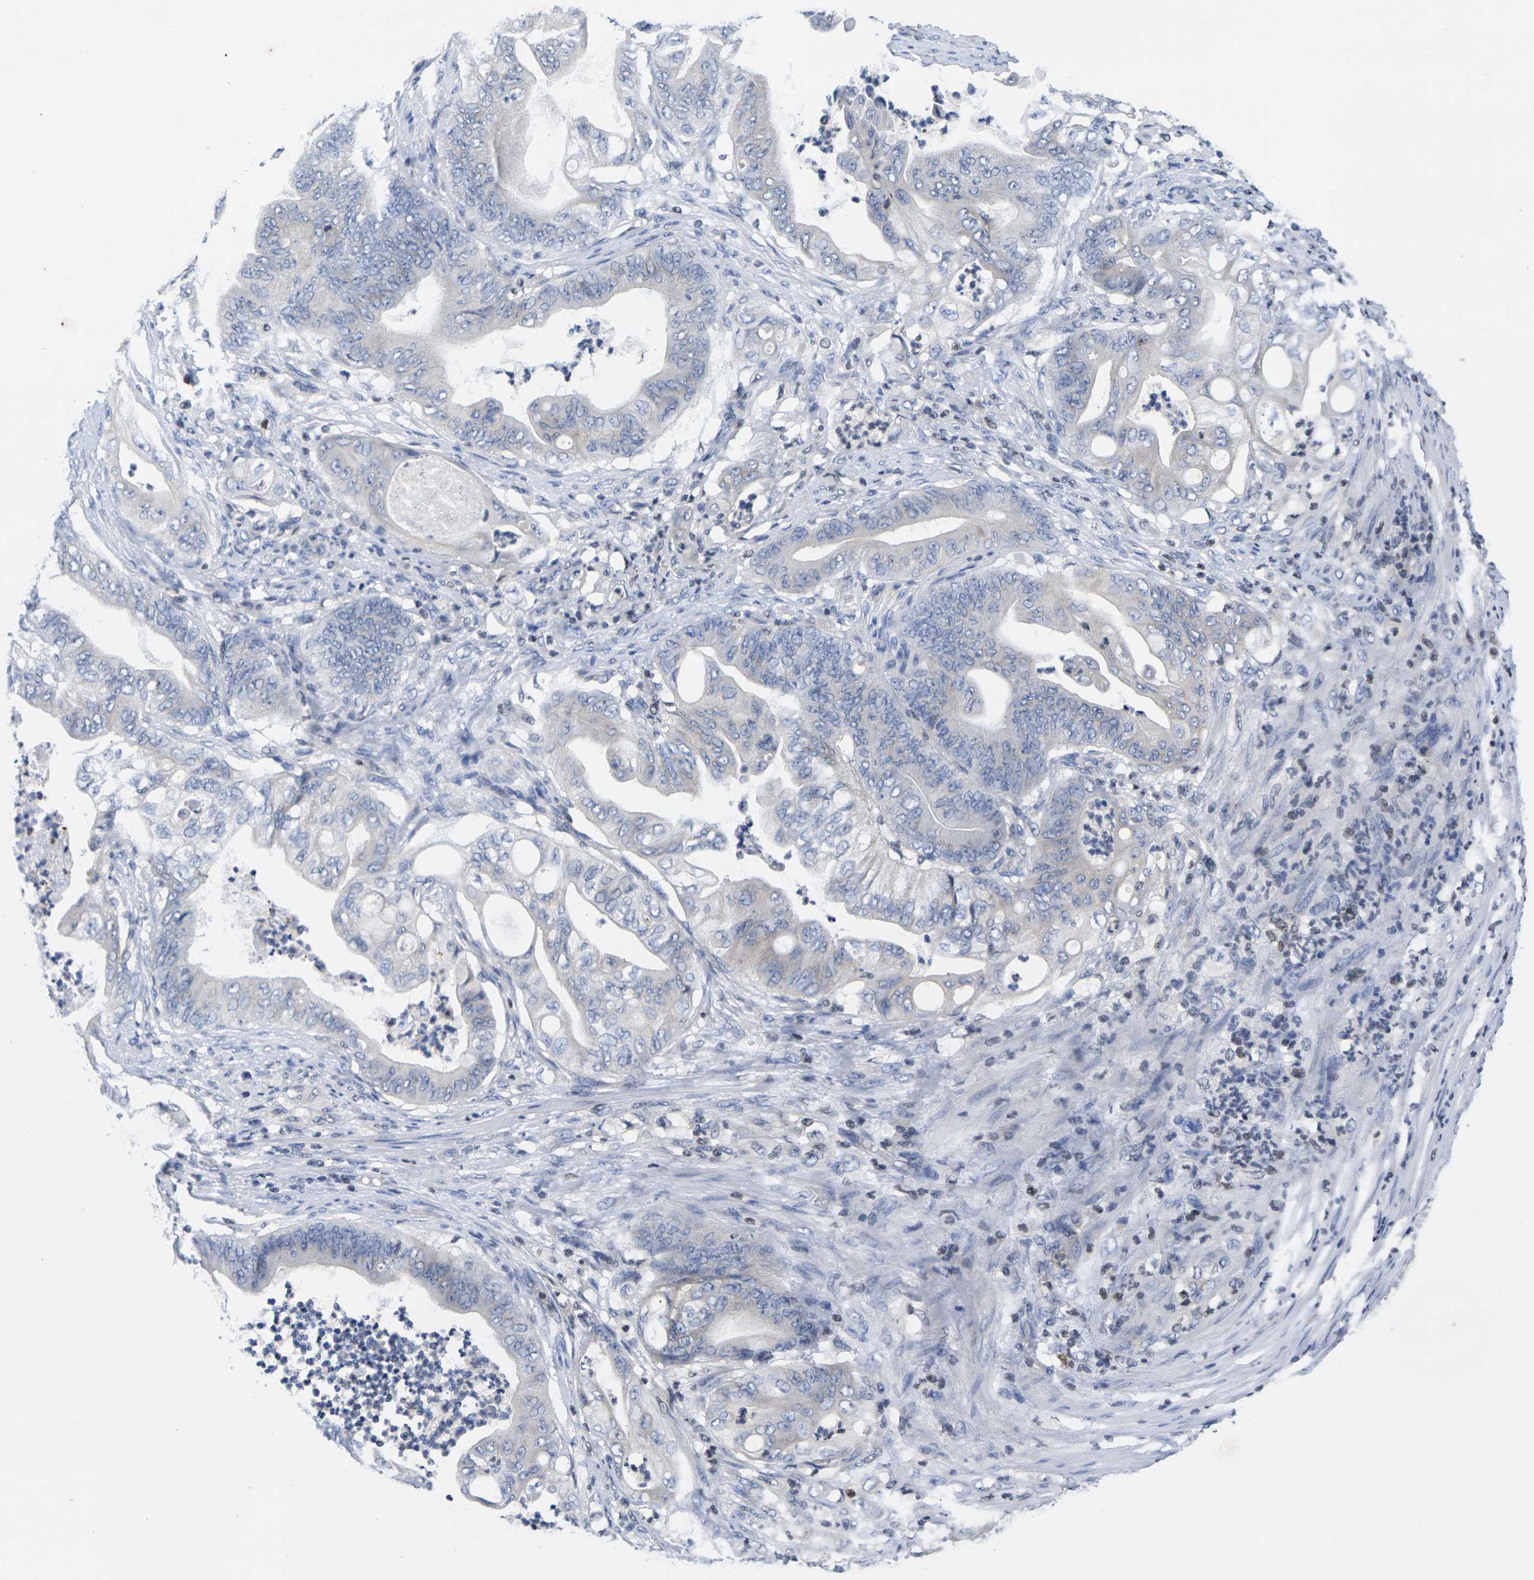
{"staining": {"intensity": "negative", "quantity": "none", "location": "none"}, "tissue": "stomach cancer", "cell_type": "Tumor cells", "image_type": "cancer", "snomed": [{"axis": "morphology", "description": "Adenocarcinoma, NOS"}, {"axis": "topography", "description": "Stomach"}], "caption": "Immunohistochemical staining of human stomach cancer exhibits no significant positivity in tumor cells.", "gene": "IKZF1", "patient": {"sex": "female", "age": 73}}